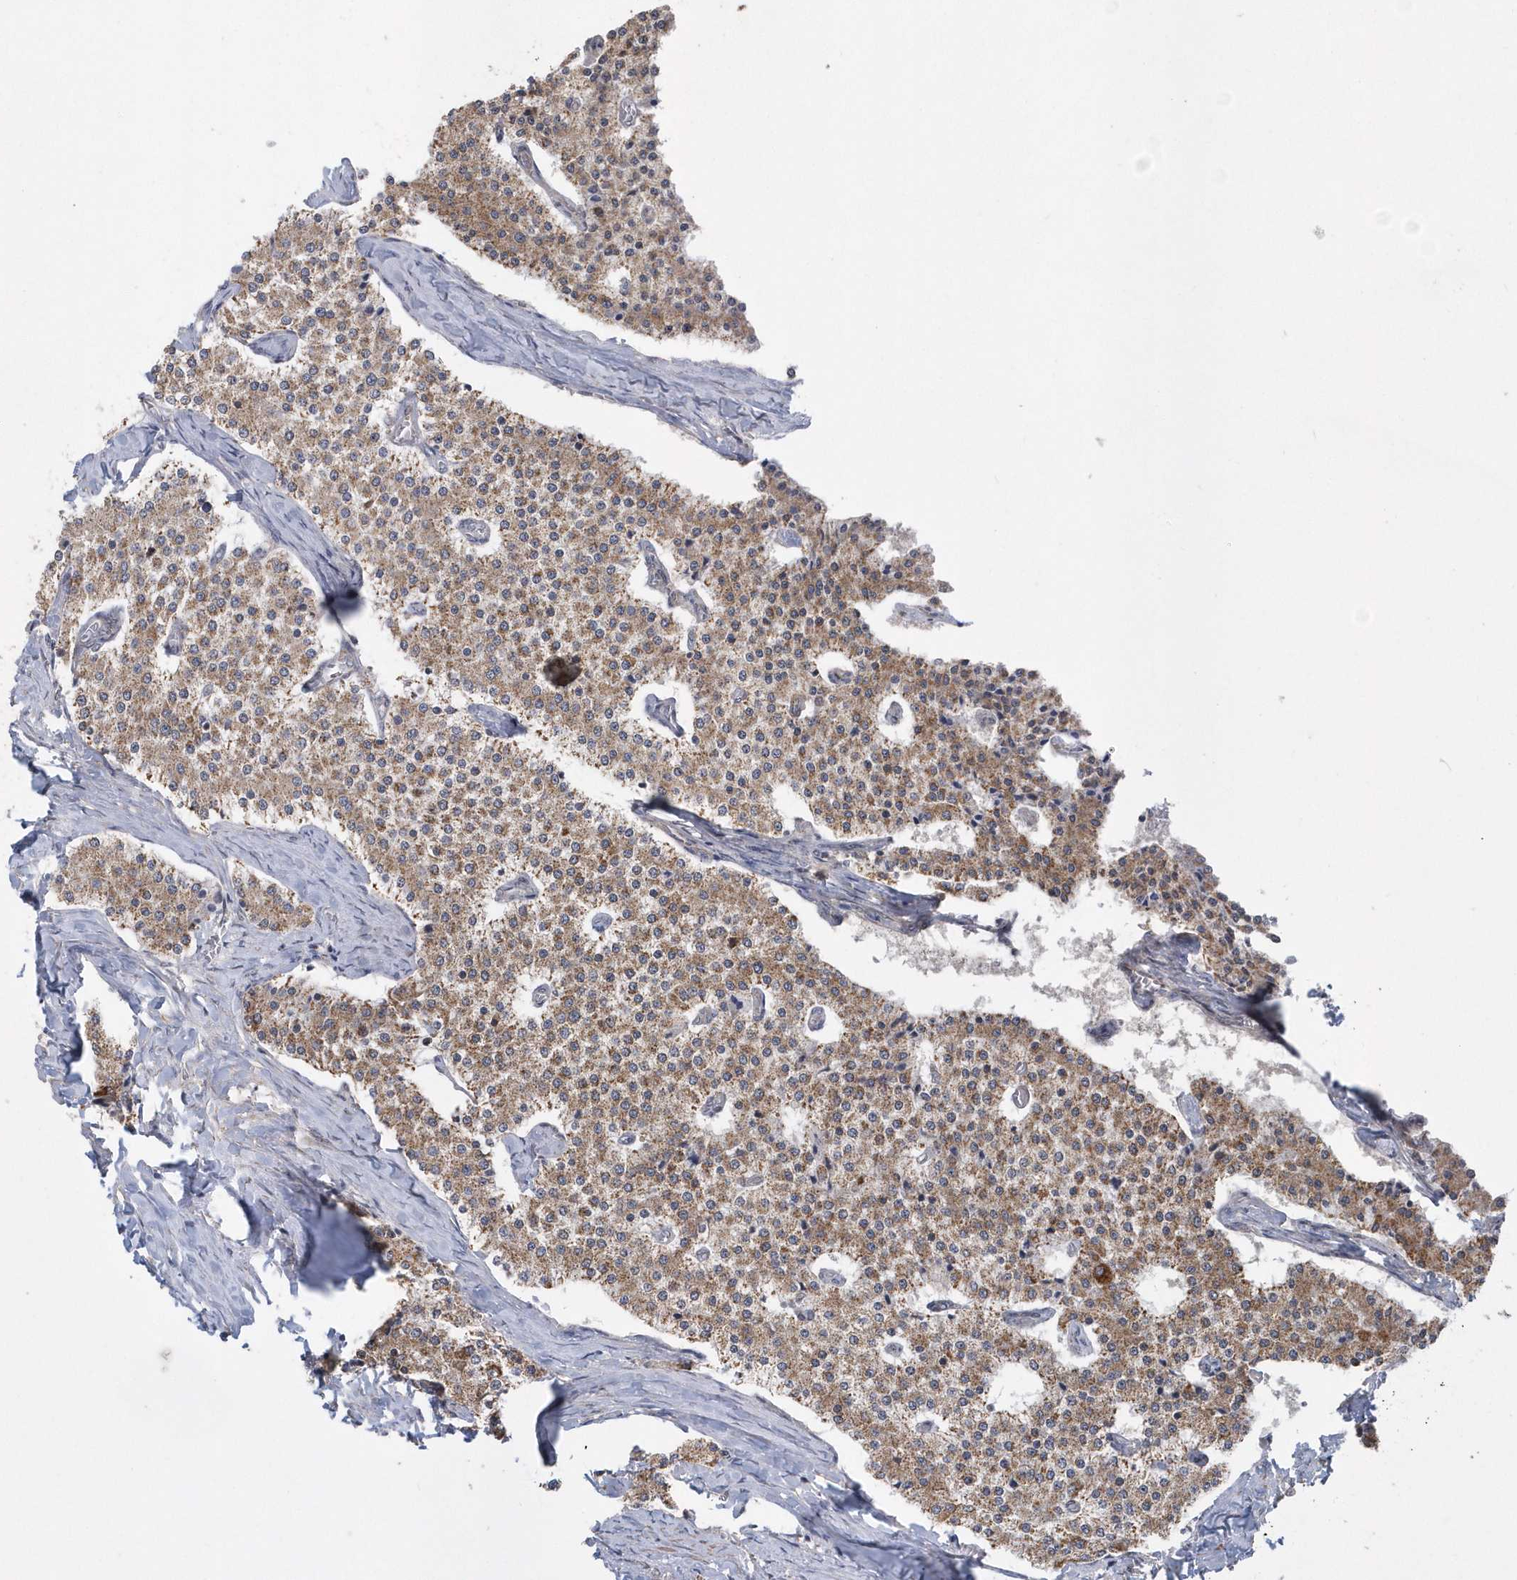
{"staining": {"intensity": "moderate", "quantity": ">75%", "location": "cytoplasmic/membranous"}, "tissue": "carcinoid", "cell_type": "Tumor cells", "image_type": "cancer", "snomed": [{"axis": "morphology", "description": "Carcinoid, malignant, NOS"}, {"axis": "topography", "description": "Colon"}], "caption": "Human malignant carcinoid stained with a protein marker exhibits moderate staining in tumor cells.", "gene": "SLX9", "patient": {"sex": "female", "age": 52}}